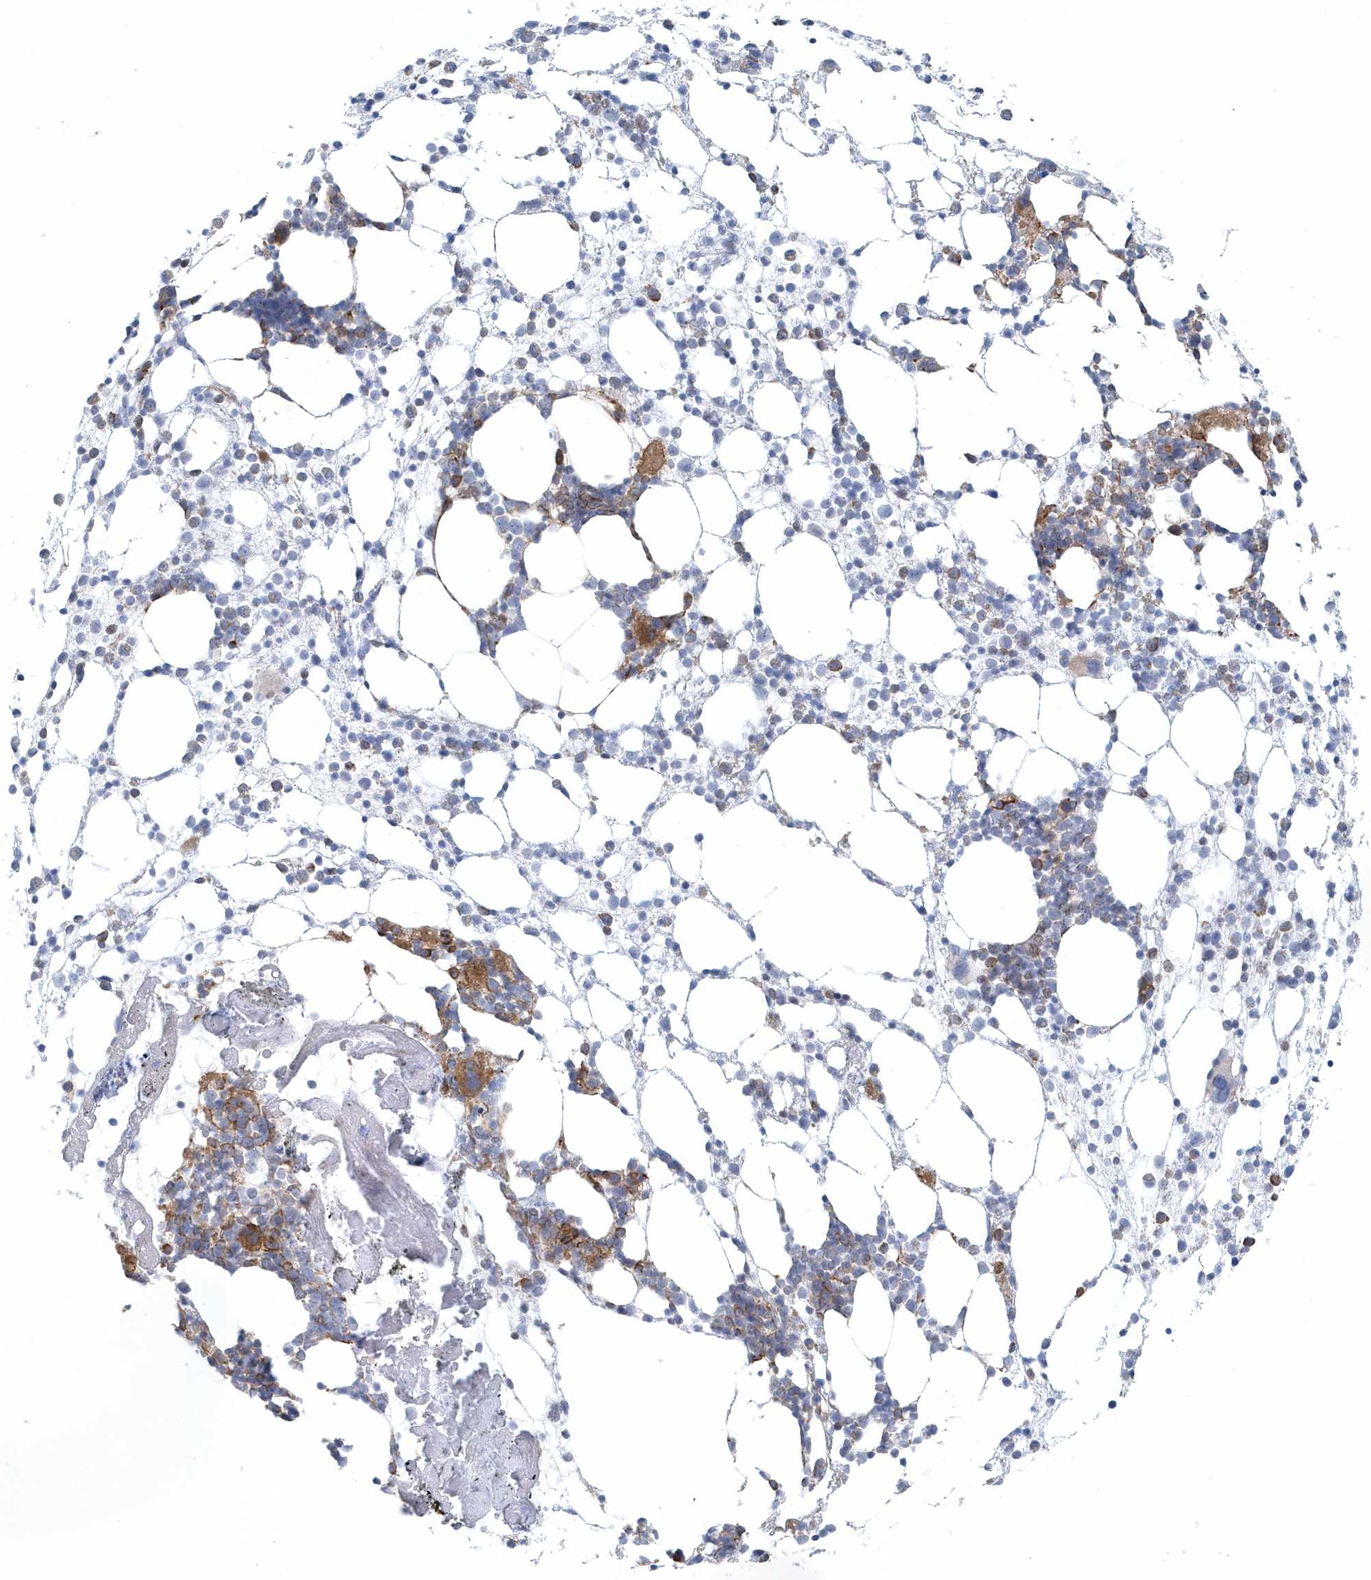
{"staining": {"intensity": "moderate", "quantity": "<25%", "location": "cytoplasmic/membranous"}, "tissue": "bone marrow", "cell_type": "Hematopoietic cells", "image_type": "normal", "snomed": [{"axis": "morphology", "description": "Normal tissue, NOS"}, {"axis": "topography", "description": "Bone marrow"}], "caption": "Normal bone marrow demonstrates moderate cytoplasmic/membranous expression in about <25% of hematopoietic cells, visualized by immunohistochemistry.", "gene": "GPR152", "patient": {"sex": "female", "age": 57}}